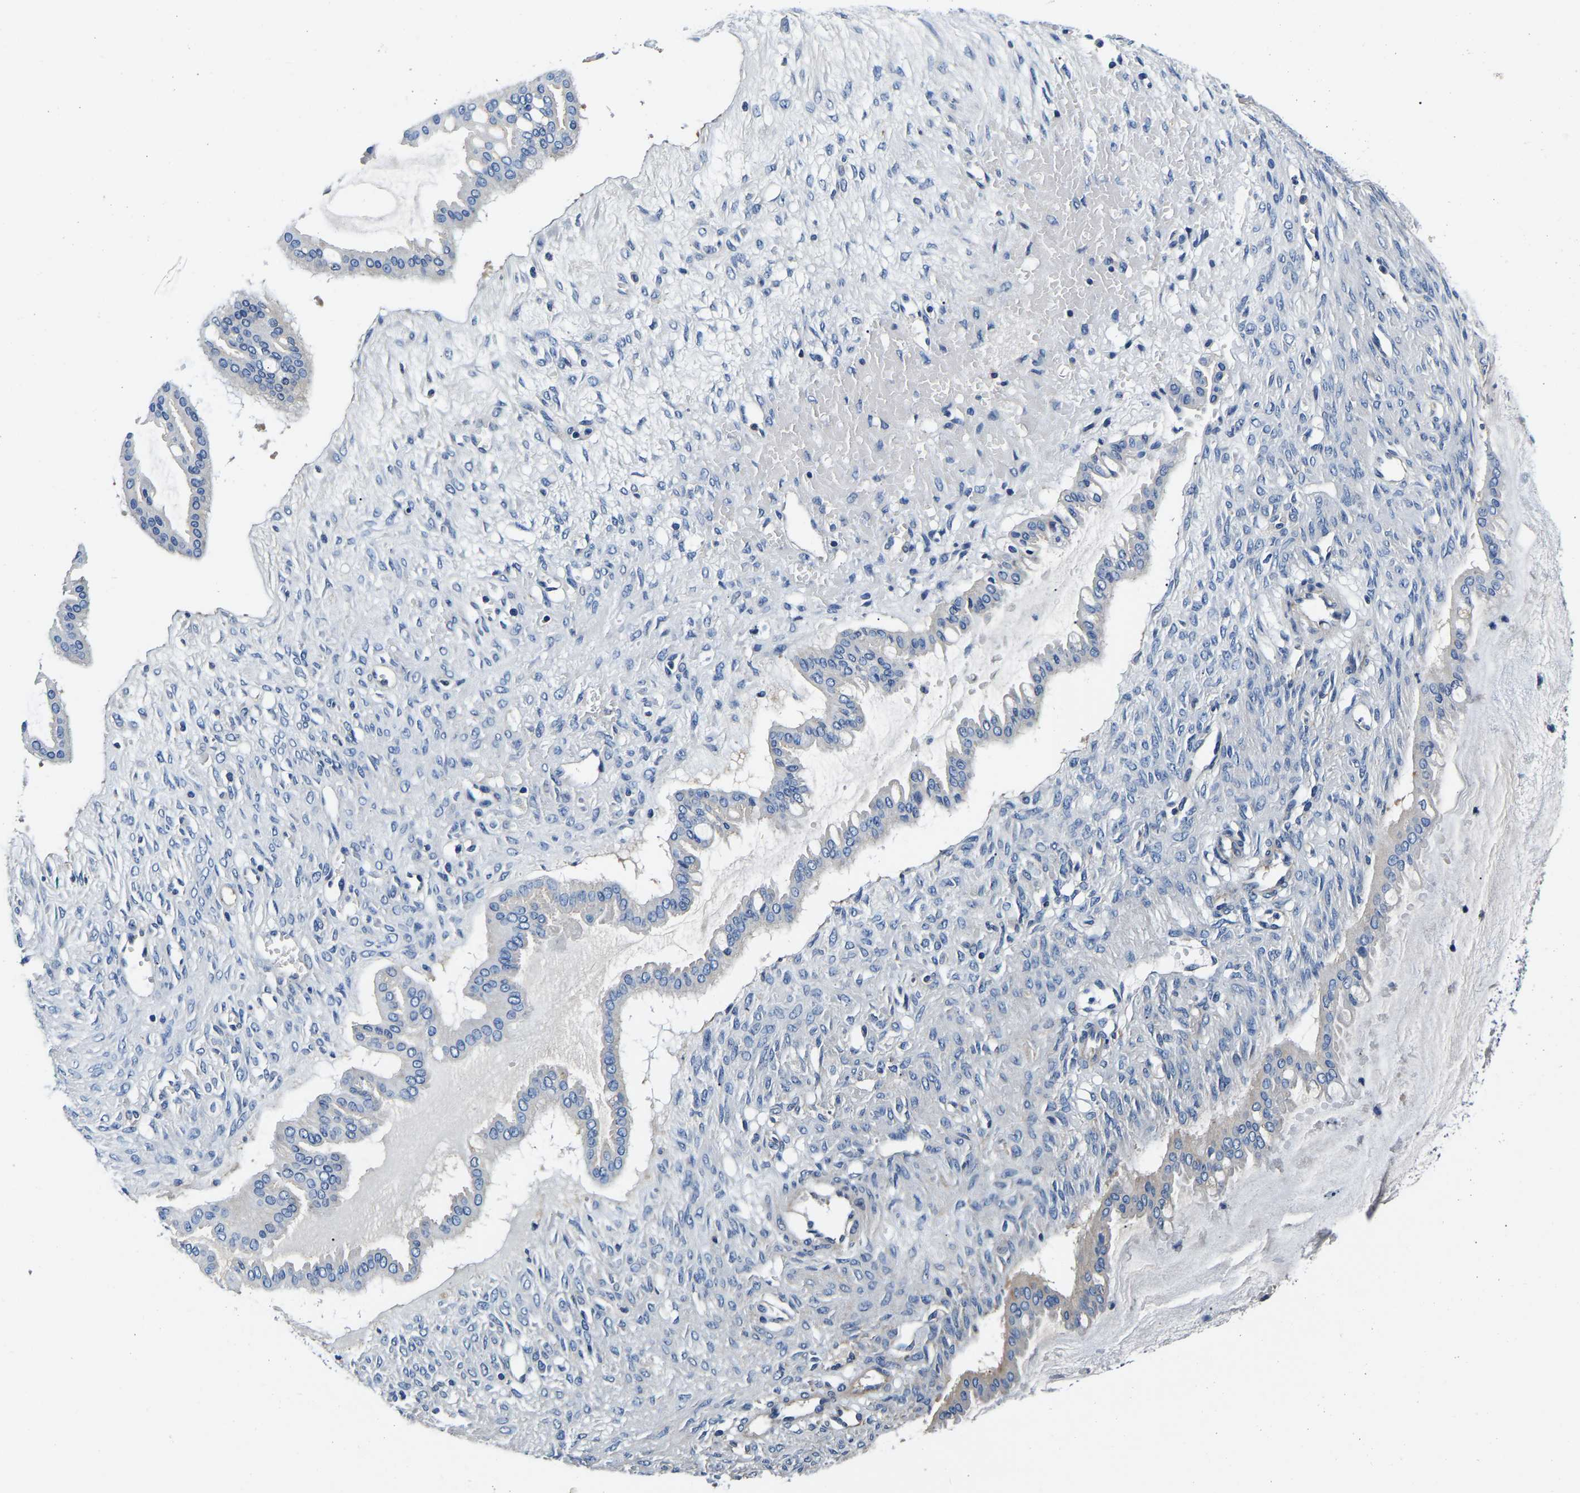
{"staining": {"intensity": "negative", "quantity": "none", "location": "none"}, "tissue": "ovarian cancer", "cell_type": "Tumor cells", "image_type": "cancer", "snomed": [{"axis": "morphology", "description": "Cystadenocarcinoma, mucinous, NOS"}, {"axis": "topography", "description": "Ovary"}], "caption": "A histopathology image of human ovarian mucinous cystadenocarcinoma is negative for staining in tumor cells.", "gene": "SH3GLB1", "patient": {"sex": "female", "age": 73}}